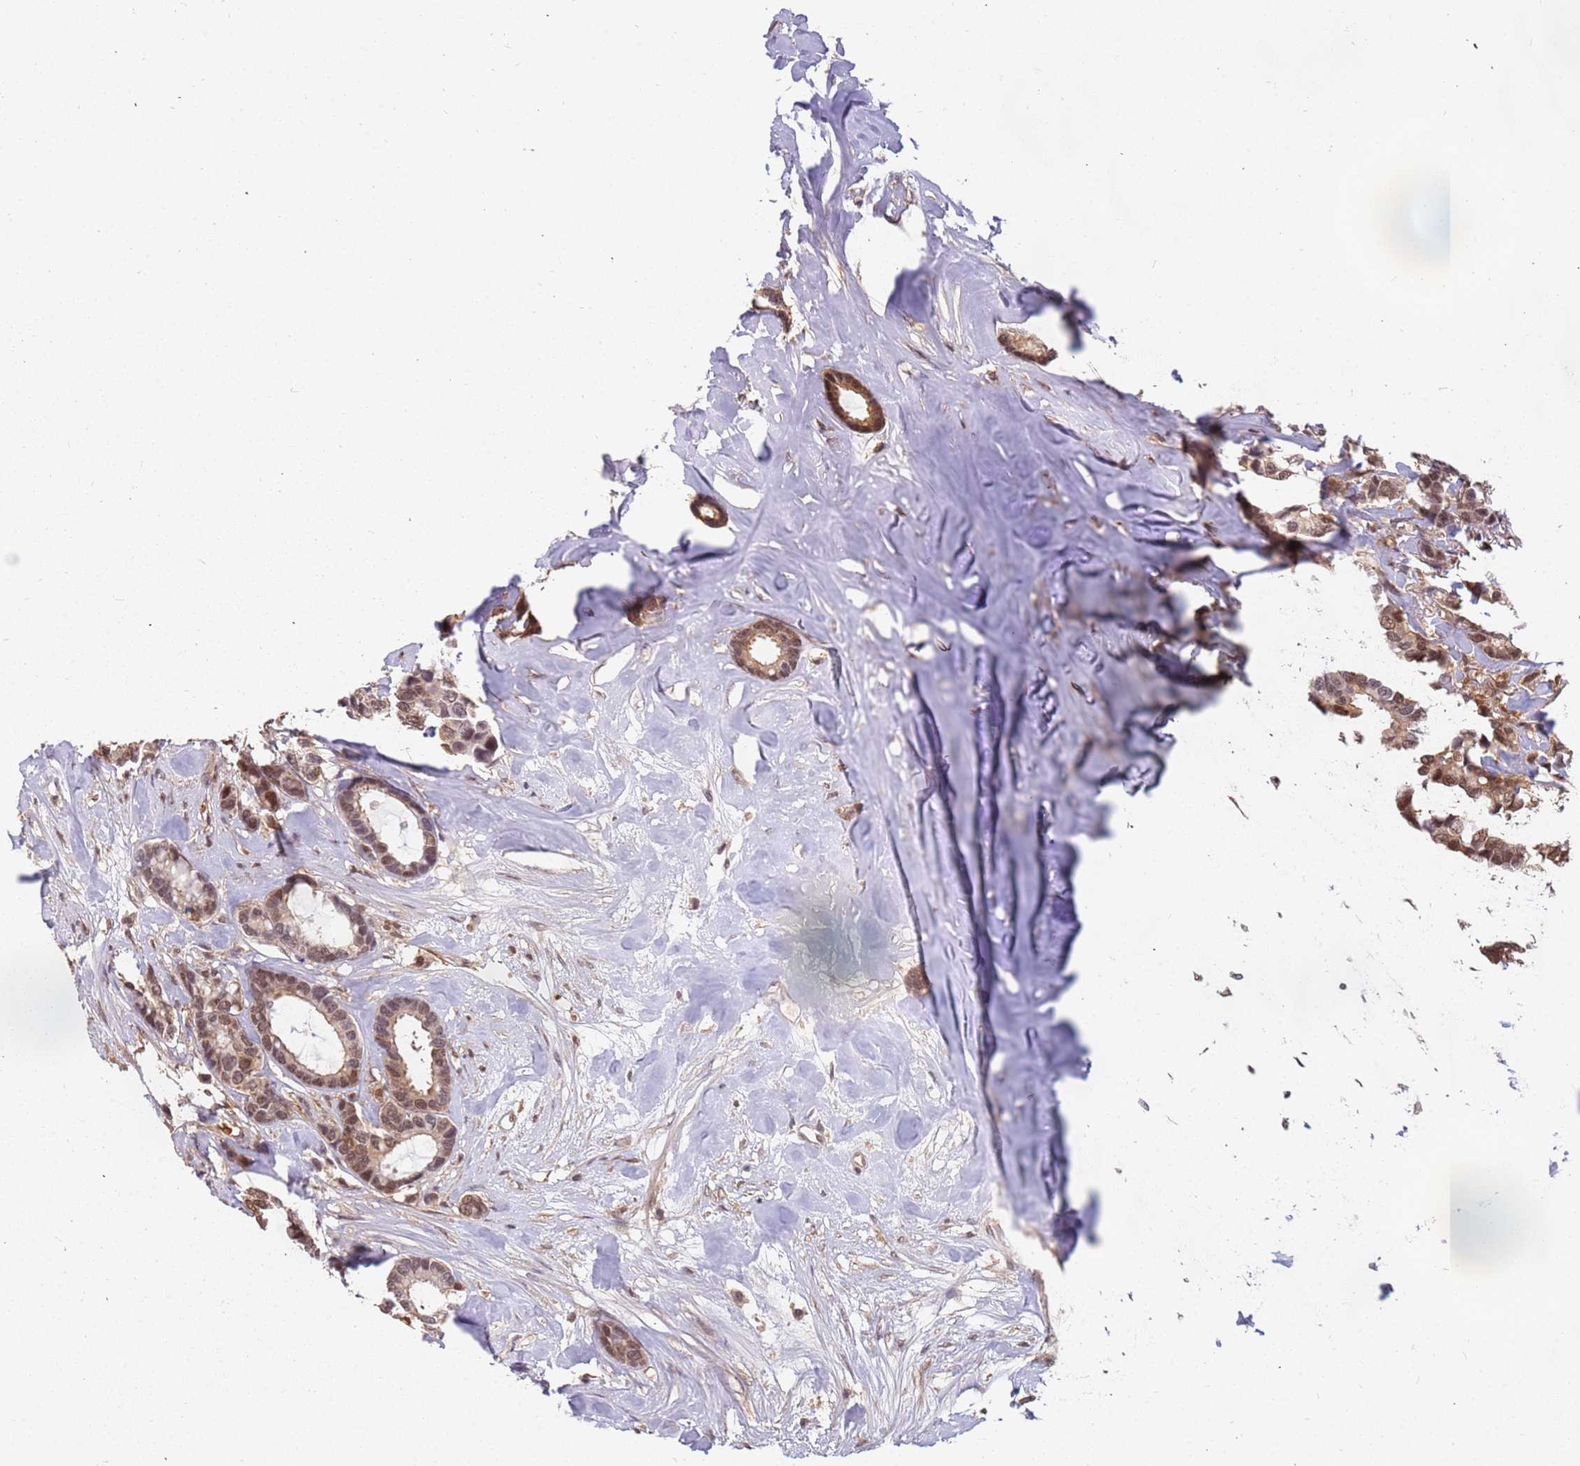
{"staining": {"intensity": "moderate", "quantity": ">75%", "location": "cytoplasmic/membranous,nuclear"}, "tissue": "breast cancer", "cell_type": "Tumor cells", "image_type": "cancer", "snomed": [{"axis": "morphology", "description": "Duct carcinoma"}, {"axis": "topography", "description": "Breast"}], "caption": "Tumor cells show medium levels of moderate cytoplasmic/membranous and nuclear positivity in approximately >75% of cells in human breast cancer (intraductal carcinoma).", "gene": "GBP2", "patient": {"sex": "female", "age": 87}}